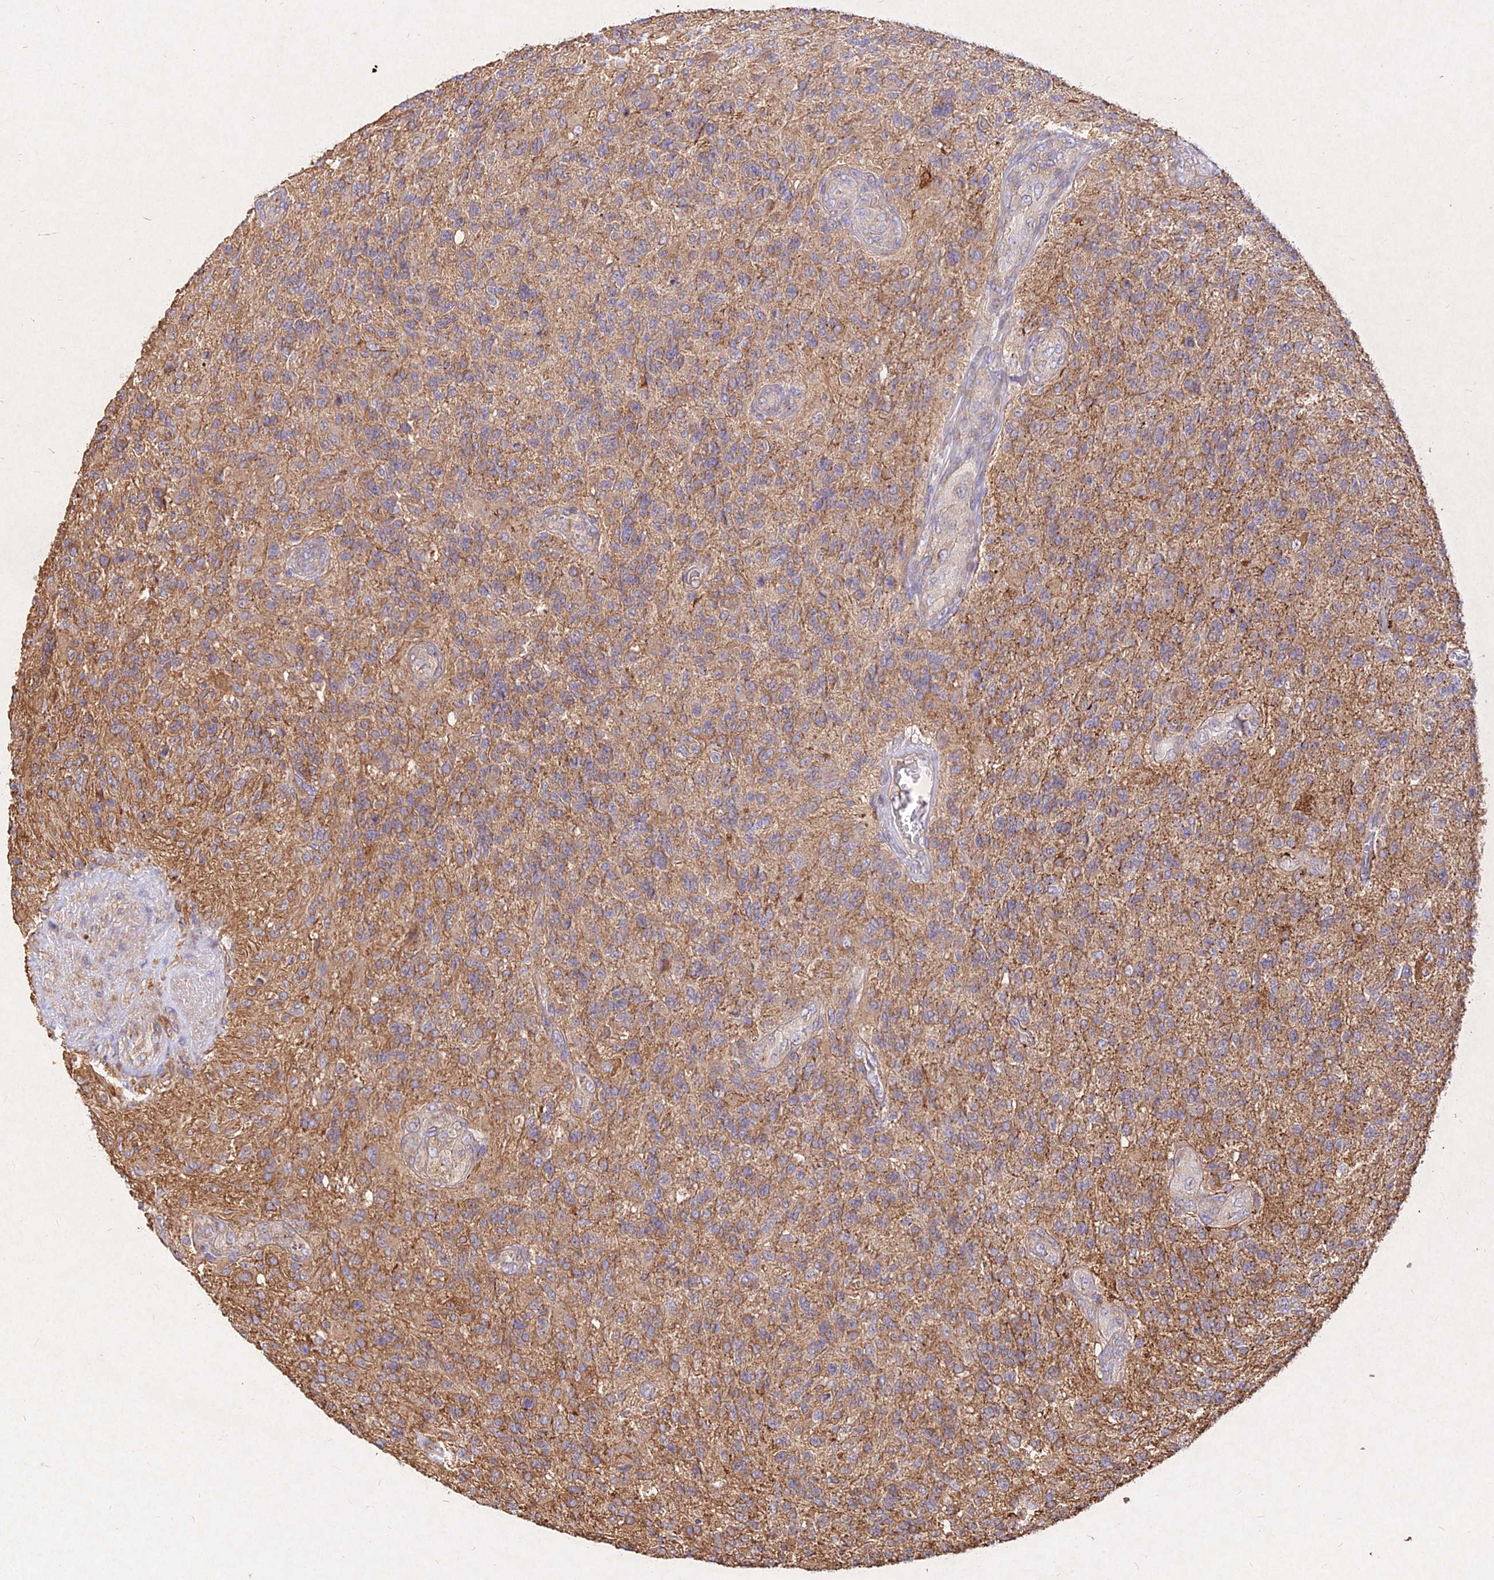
{"staining": {"intensity": "moderate", "quantity": "25%-75%", "location": "cytoplasmic/membranous"}, "tissue": "glioma", "cell_type": "Tumor cells", "image_type": "cancer", "snomed": [{"axis": "morphology", "description": "Glioma, malignant, High grade"}, {"axis": "topography", "description": "Brain"}], "caption": "Protein expression analysis of human glioma reveals moderate cytoplasmic/membranous expression in about 25%-75% of tumor cells. Using DAB (brown) and hematoxylin (blue) stains, captured at high magnification using brightfield microscopy.", "gene": "SKA1", "patient": {"sex": "male", "age": 56}}